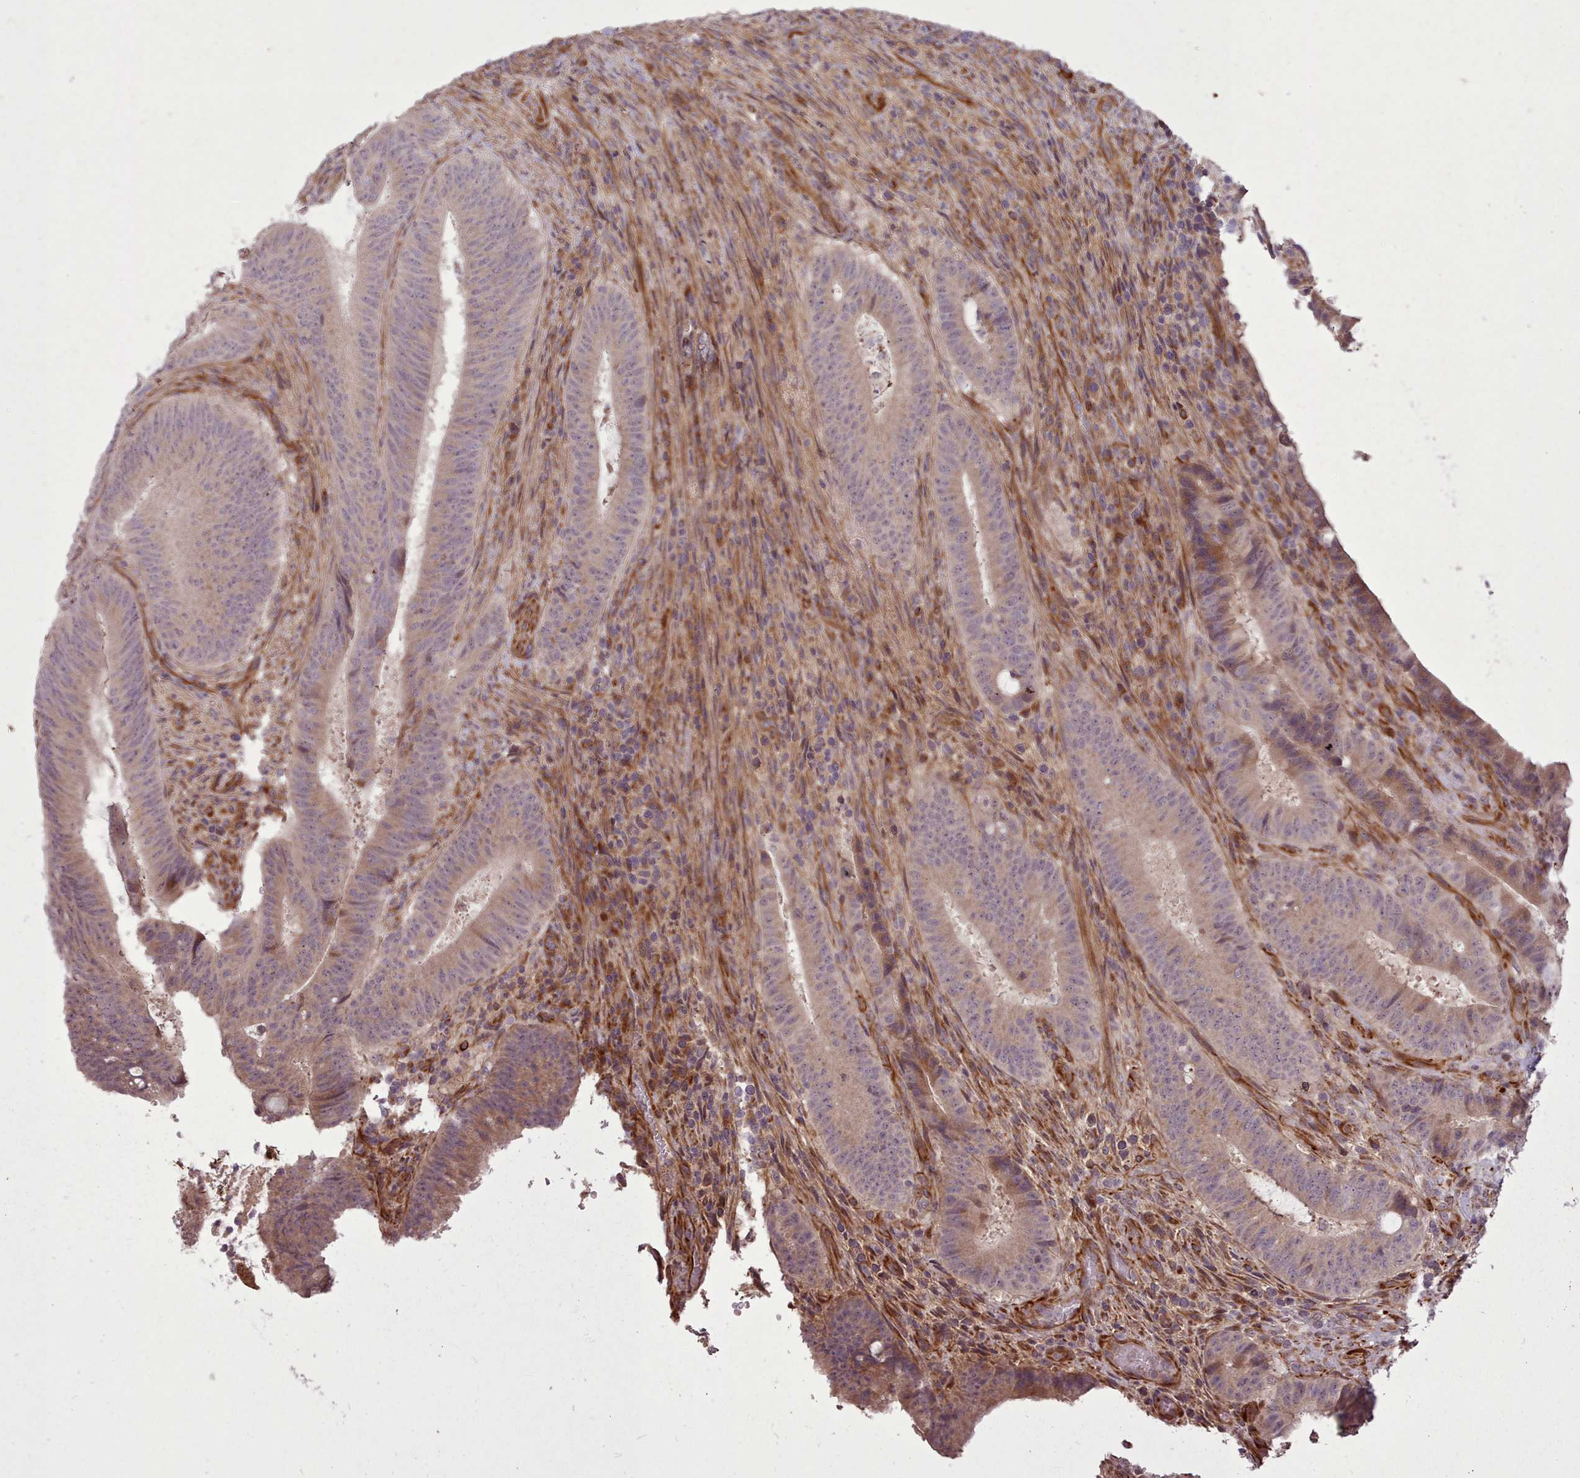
{"staining": {"intensity": "weak", "quantity": ">75%", "location": "cytoplasmic/membranous"}, "tissue": "colorectal cancer", "cell_type": "Tumor cells", "image_type": "cancer", "snomed": [{"axis": "morphology", "description": "Adenocarcinoma, NOS"}, {"axis": "topography", "description": "Colon"}], "caption": "Brown immunohistochemical staining in human colorectal adenocarcinoma shows weak cytoplasmic/membranous expression in approximately >75% of tumor cells.", "gene": "GBGT1", "patient": {"sex": "female", "age": 43}}